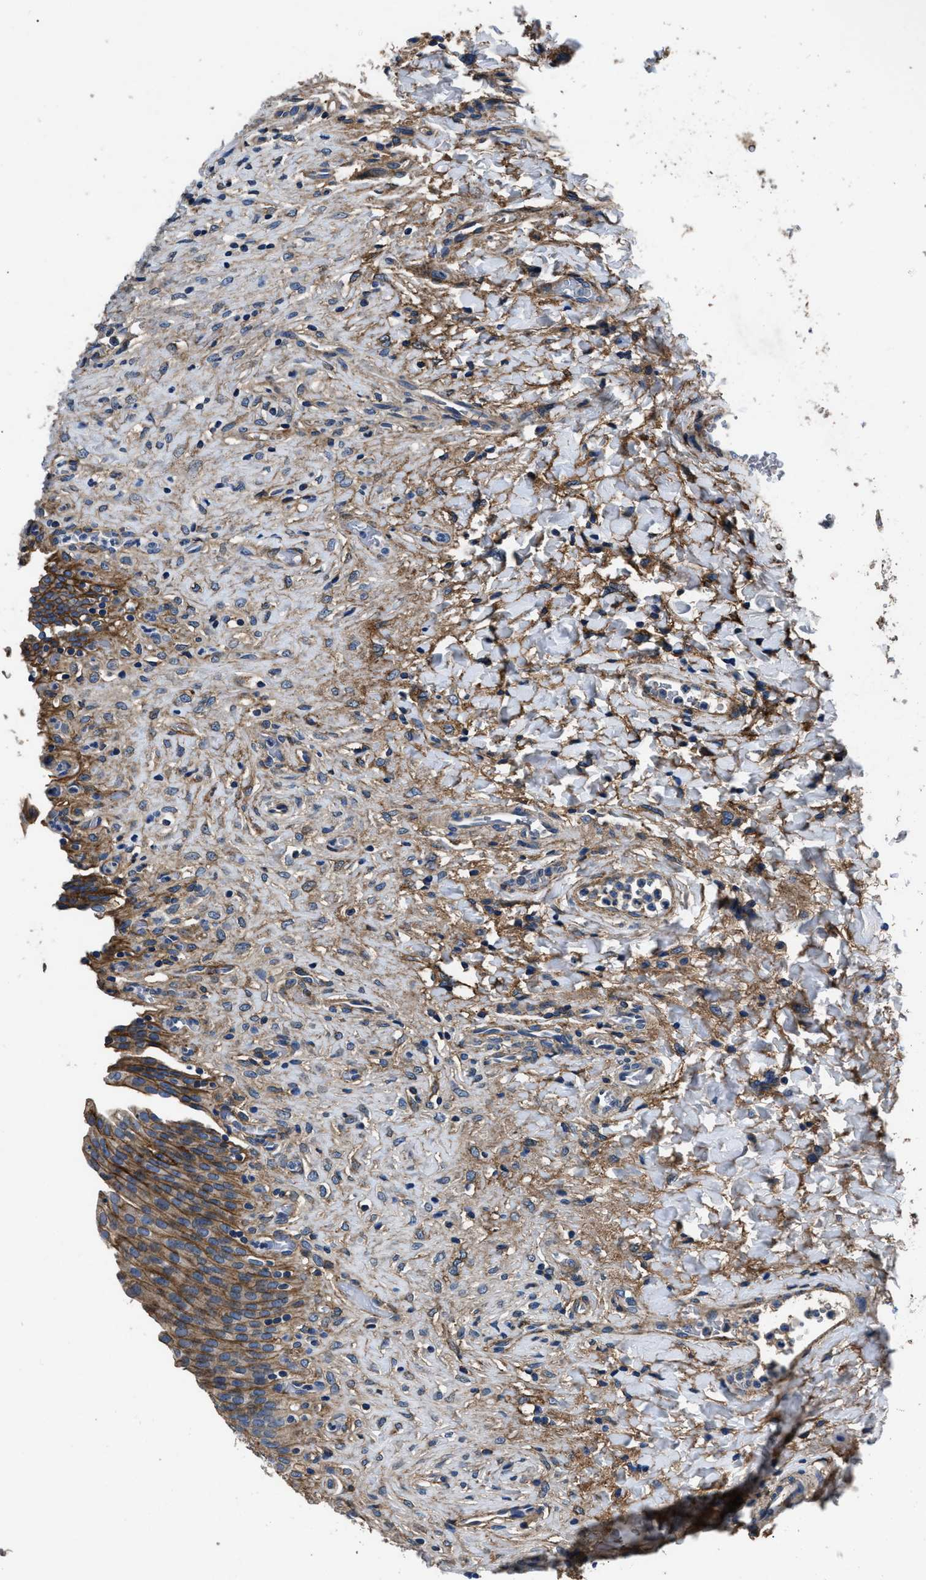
{"staining": {"intensity": "moderate", "quantity": ">75%", "location": "cytoplasmic/membranous"}, "tissue": "urinary bladder", "cell_type": "Urothelial cells", "image_type": "normal", "snomed": [{"axis": "morphology", "description": "Urothelial carcinoma, High grade"}, {"axis": "topography", "description": "Urinary bladder"}], "caption": "Moderate cytoplasmic/membranous expression is identified in approximately >75% of urothelial cells in benign urinary bladder.", "gene": "CD276", "patient": {"sex": "male", "age": 46}}